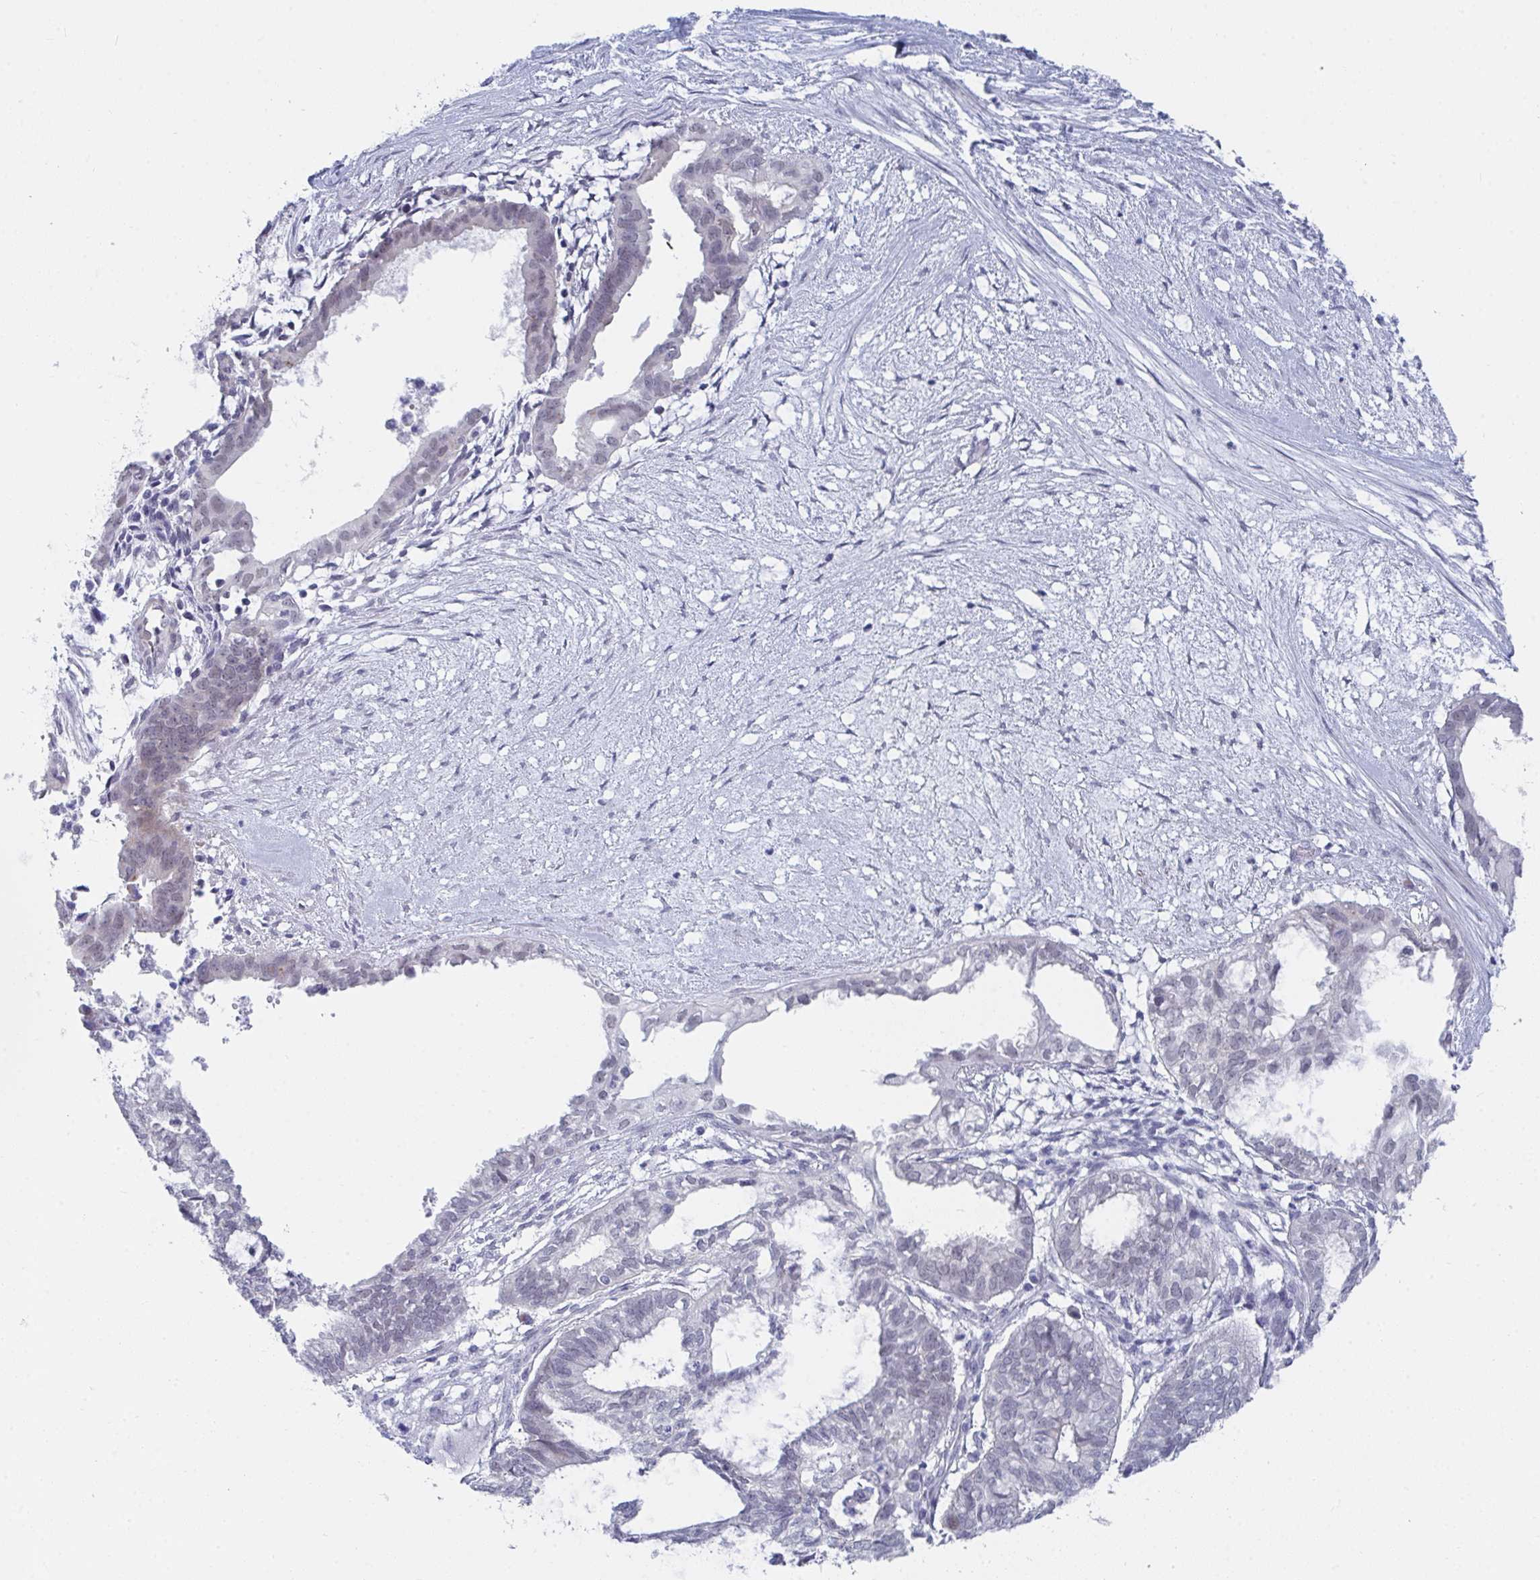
{"staining": {"intensity": "negative", "quantity": "none", "location": "none"}, "tissue": "ovarian cancer", "cell_type": "Tumor cells", "image_type": "cancer", "snomed": [{"axis": "morphology", "description": "Carcinoma, endometroid"}, {"axis": "topography", "description": "Ovary"}], "caption": "This is a histopathology image of IHC staining of endometroid carcinoma (ovarian), which shows no positivity in tumor cells.", "gene": "DAOA", "patient": {"sex": "female", "age": 64}}